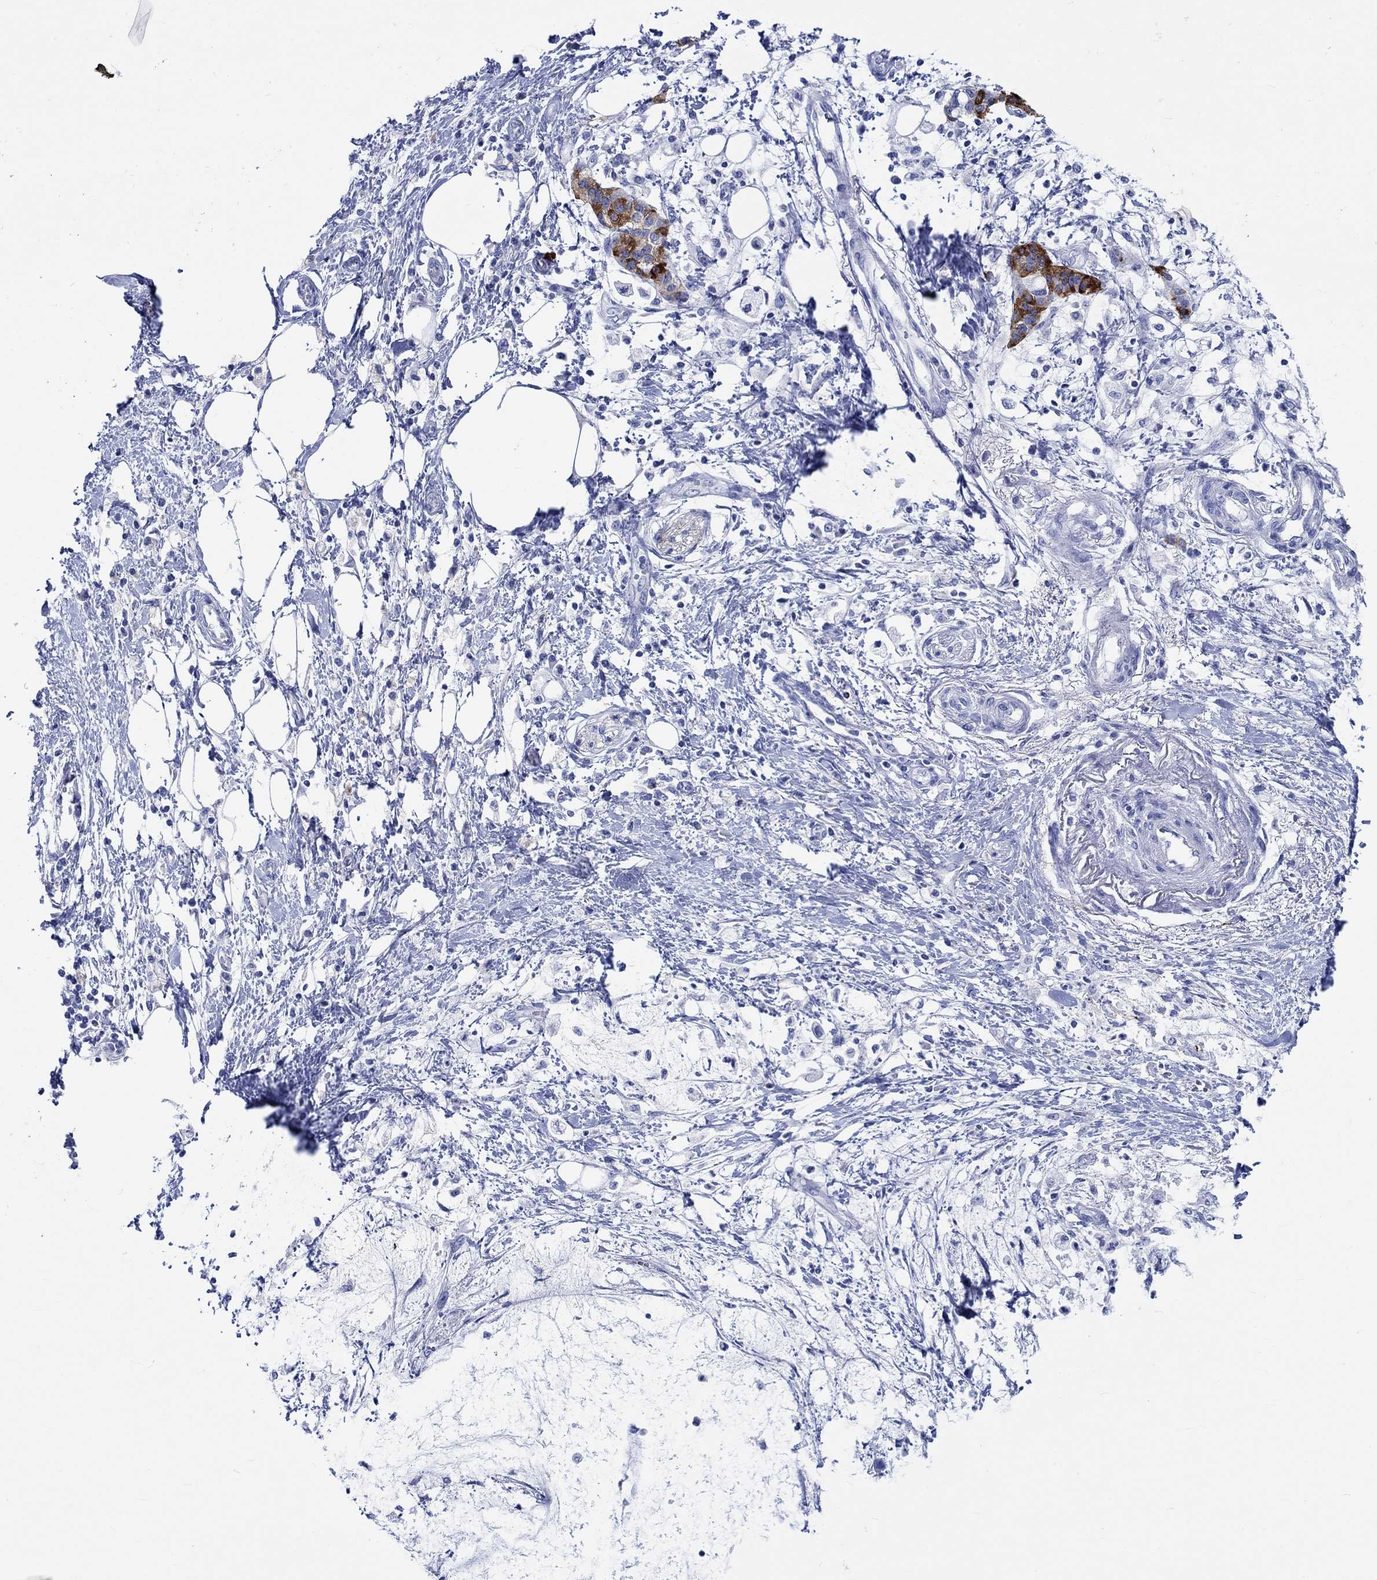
{"staining": {"intensity": "negative", "quantity": "none", "location": "none"}, "tissue": "pancreatic cancer", "cell_type": "Tumor cells", "image_type": "cancer", "snomed": [{"axis": "morphology", "description": "Normal tissue, NOS"}, {"axis": "morphology", "description": "Adenocarcinoma, NOS"}, {"axis": "topography", "description": "Pancreas"}, {"axis": "topography", "description": "Duodenum"}], "caption": "DAB (3,3'-diaminobenzidine) immunohistochemical staining of pancreatic cancer (adenocarcinoma) shows no significant staining in tumor cells. (DAB IHC visualized using brightfield microscopy, high magnification).", "gene": "PTPRN2", "patient": {"sex": "female", "age": 60}}